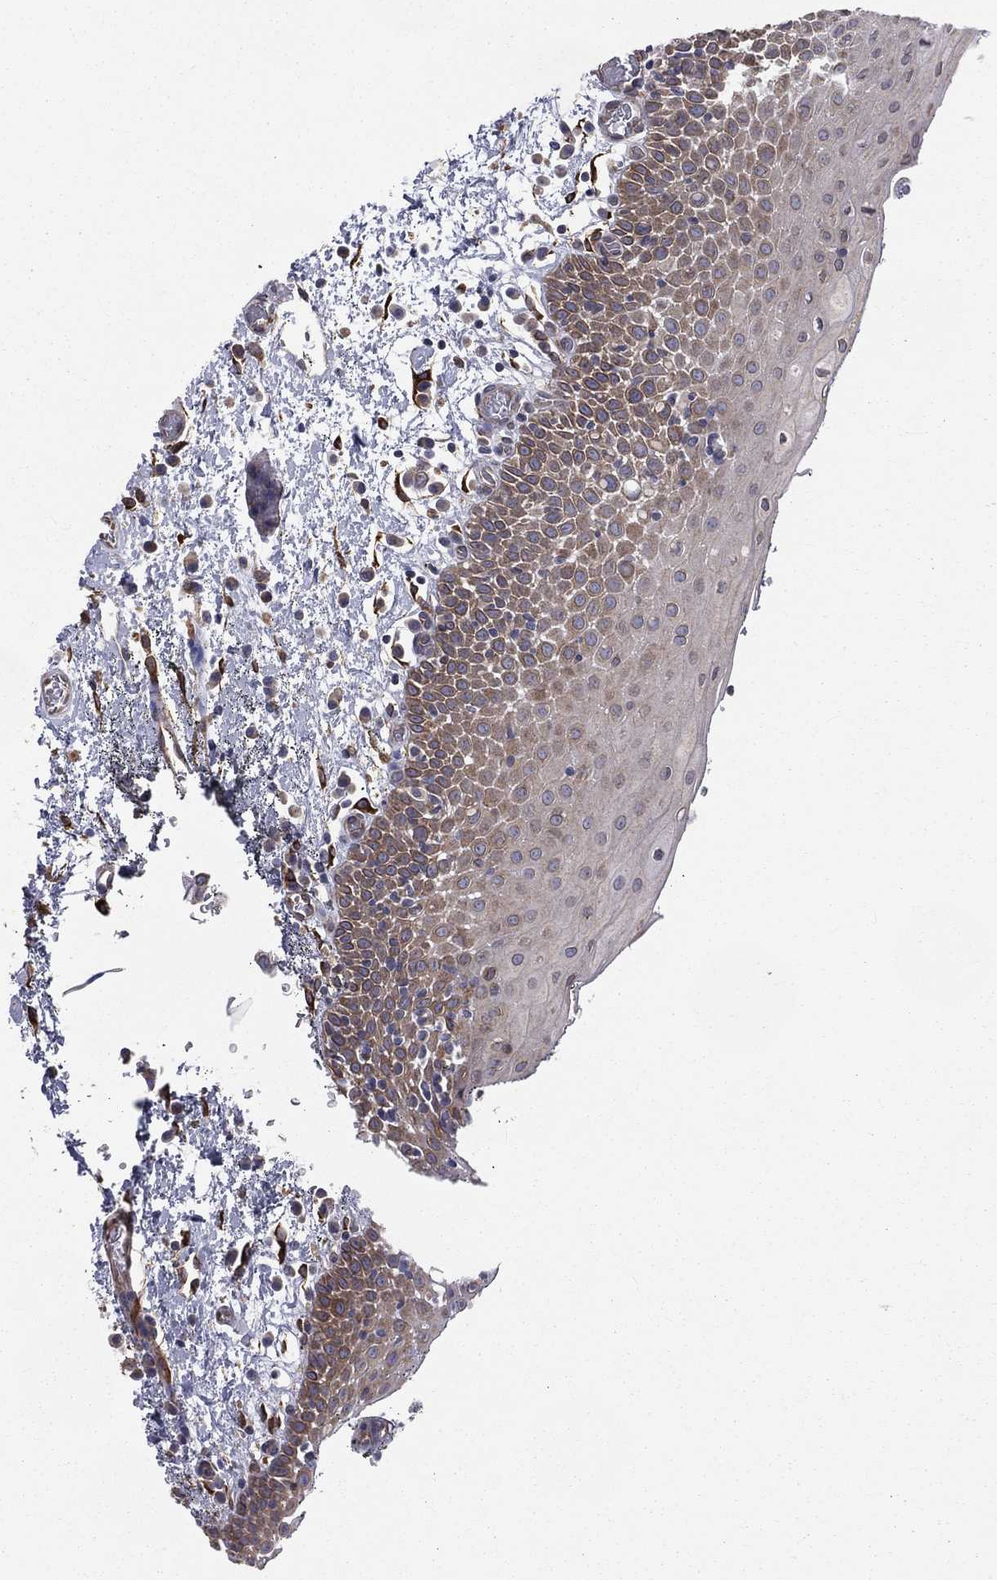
{"staining": {"intensity": "weak", "quantity": "<25%", "location": "cytoplasmic/membranous"}, "tissue": "oral mucosa", "cell_type": "Squamous epithelial cells", "image_type": "normal", "snomed": [{"axis": "morphology", "description": "Normal tissue, NOS"}, {"axis": "morphology", "description": "Squamous cell carcinoma, NOS"}, {"axis": "topography", "description": "Oral tissue"}, {"axis": "topography", "description": "Tounge, NOS"}, {"axis": "topography", "description": "Head-Neck"}], "caption": "The immunohistochemistry (IHC) histopathology image has no significant expression in squamous epithelial cells of oral mucosa. (DAB IHC with hematoxylin counter stain).", "gene": "PGRMC1", "patient": {"sex": "female", "age": 80}}